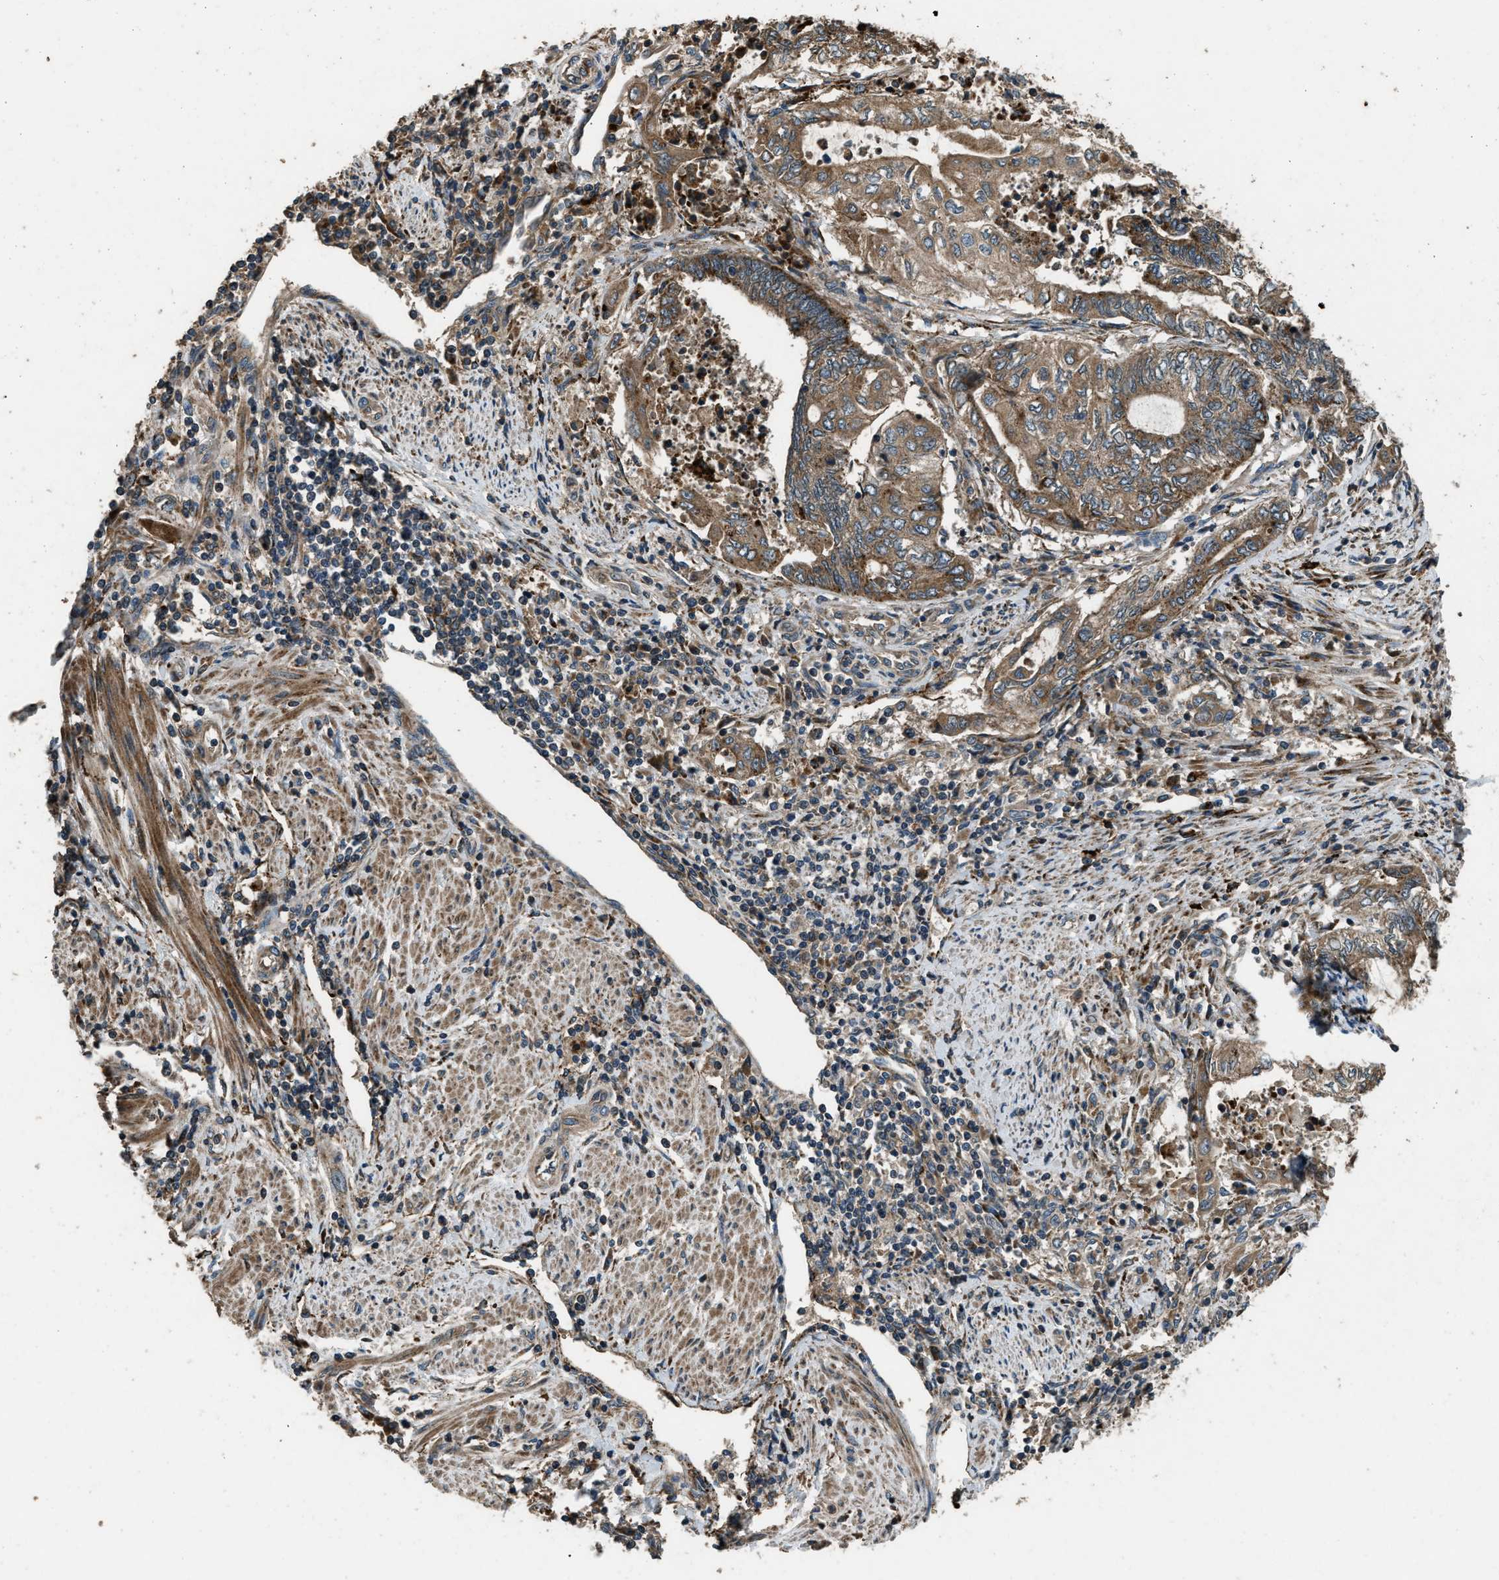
{"staining": {"intensity": "moderate", "quantity": ">75%", "location": "cytoplasmic/membranous"}, "tissue": "endometrial cancer", "cell_type": "Tumor cells", "image_type": "cancer", "snomed": [{"axis": "morphology", "description": "Adenocarcinoma, NOS"}, {"axis": "topography", "description": "Uterus"}, {"axis": "topography", "description": "Endometrium"}], "caption": "Moderate cytoplasmic/membranous staining for a protein is identified in approximately >75% of tumor cells of endometrial cancer using immunohistochemistry (IHC).", "gene": "GGH", "patient": {"sex": "female", "age": 70}}